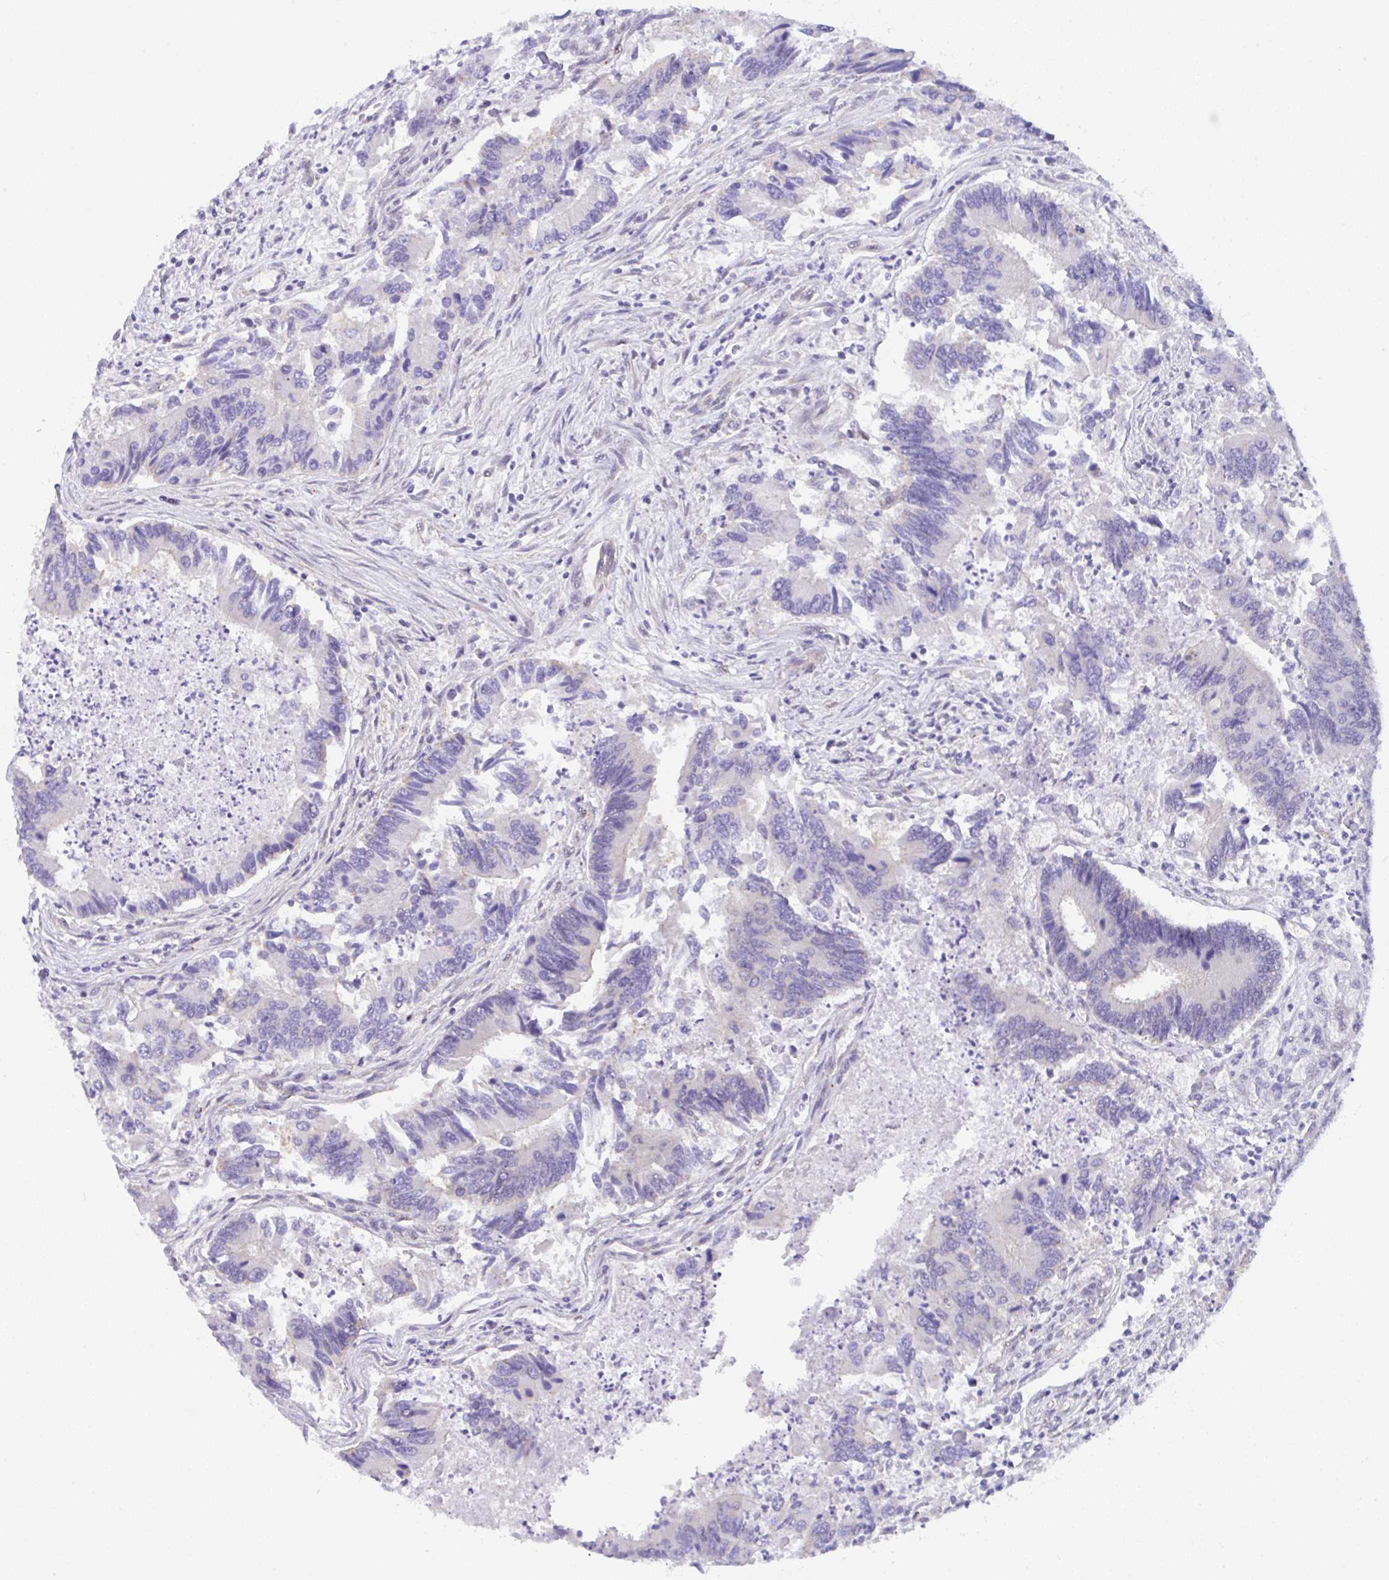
{"staining": {"intensity": "negative", "quantity": "none", "location": "none"}, "tissue": "colorectal cancer", "cell_type": "Tumor cells", "image_type": "cancer", "snomed": [{"axis": "morphology", "description": "Adenocarcinoma, NOS"}, {"axis": "topography", "description": "Colon"}], "caption": "Histopathology image shows no significant protein positivity in tumor cells of adenocarcinoma (colorectal).", "gene": "CGNL1", "patient": {"sex": "female", "age": 67}}